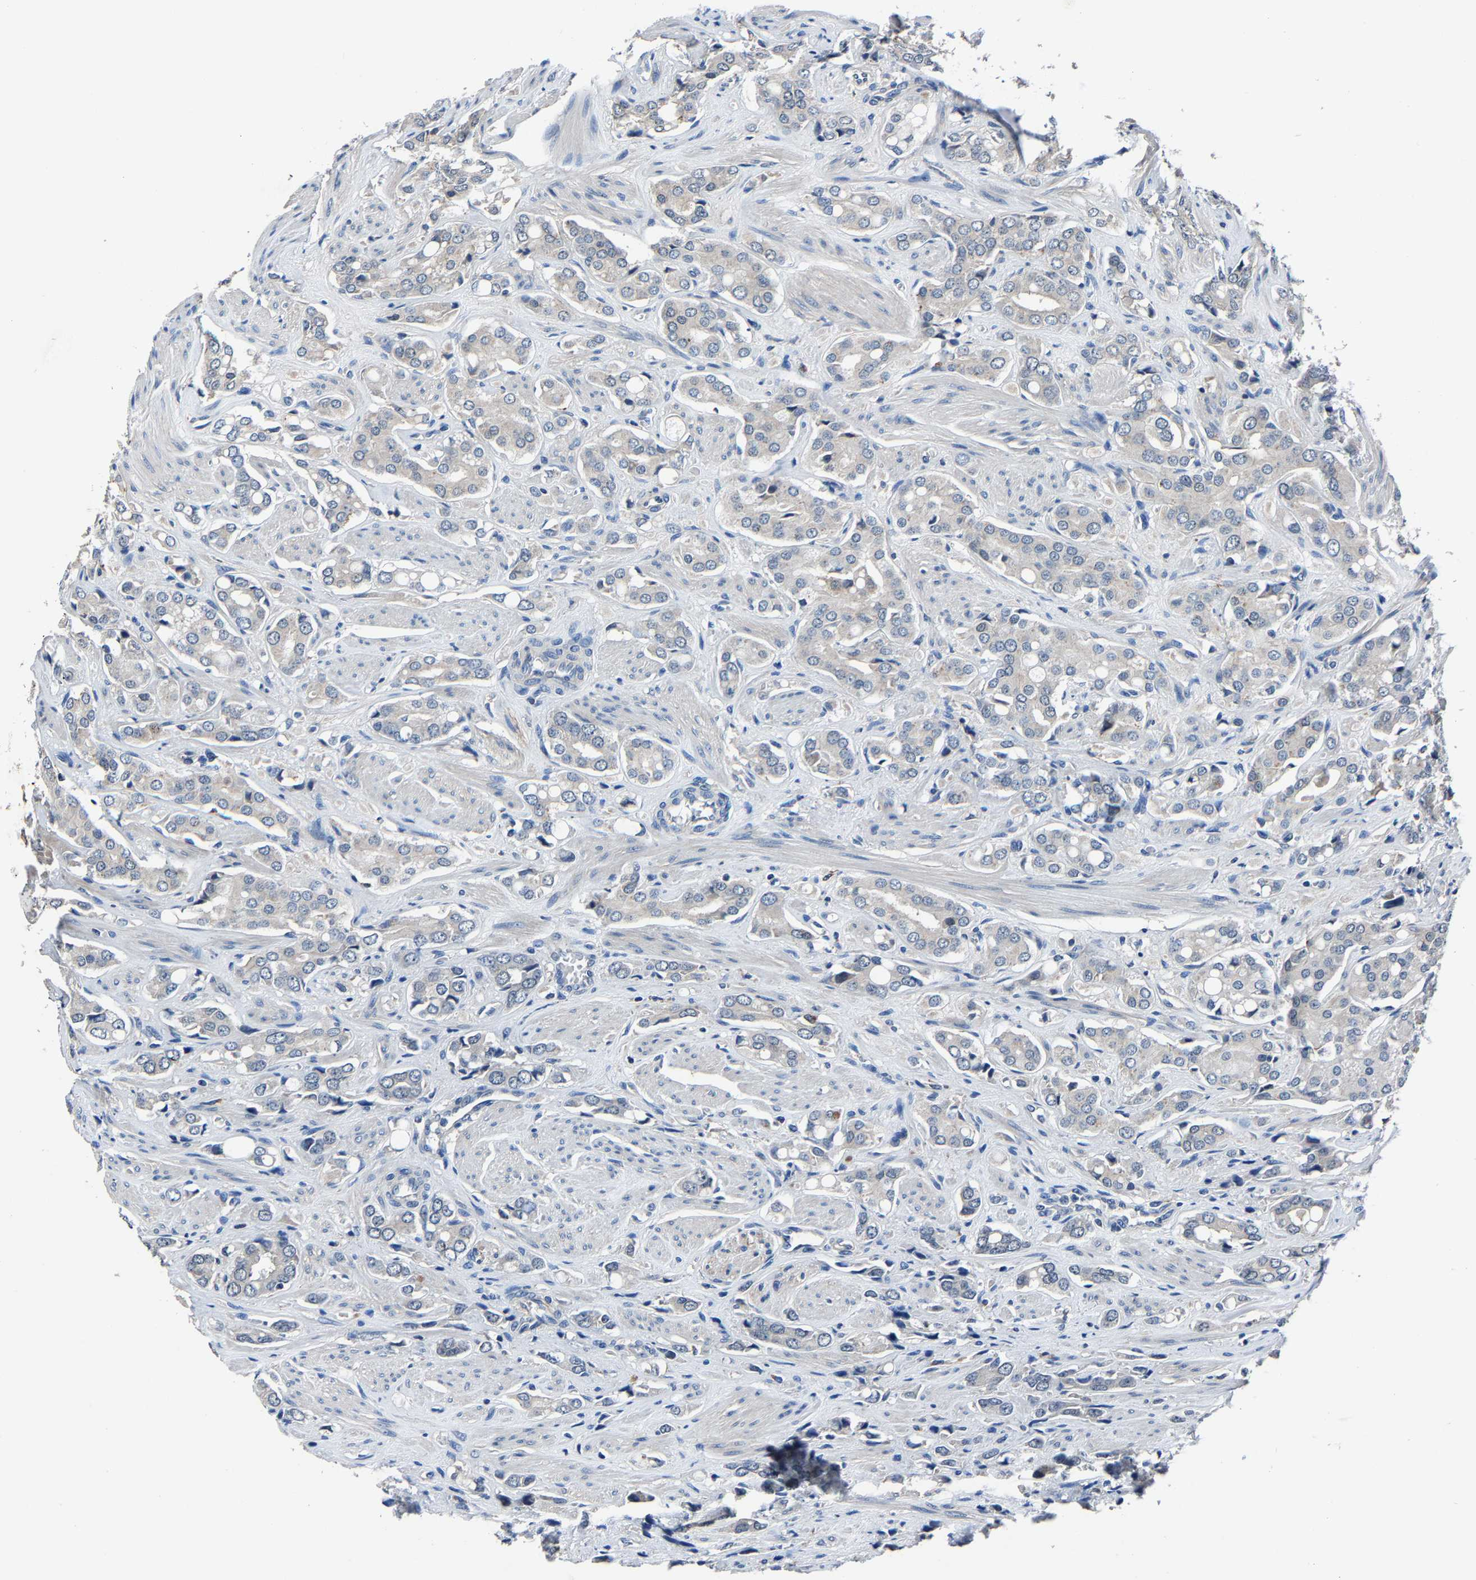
{"staining": {"intensity": "negative", "quantity": "none", "location": "none"}, "tissue": "prostate cancer", "cell_type": "Tumor cells", "image_type": "cancer", "snomed": [{"axis": "morphology", "description": "Adenocarcinoma, High grade"}, {"axis": "topography", "description": "Prostate"}], "caption": "Image shows no significant protein expression in tumor cells of prostate adenocarcinoma (high-grade). (Stains: DAB immunohistochemistry with hematoxylin counter stain, Microscopy: brightfield microscopy at high magnification).", "gene": "STRBP", "patient": {"sex": "male", "age": 52}}